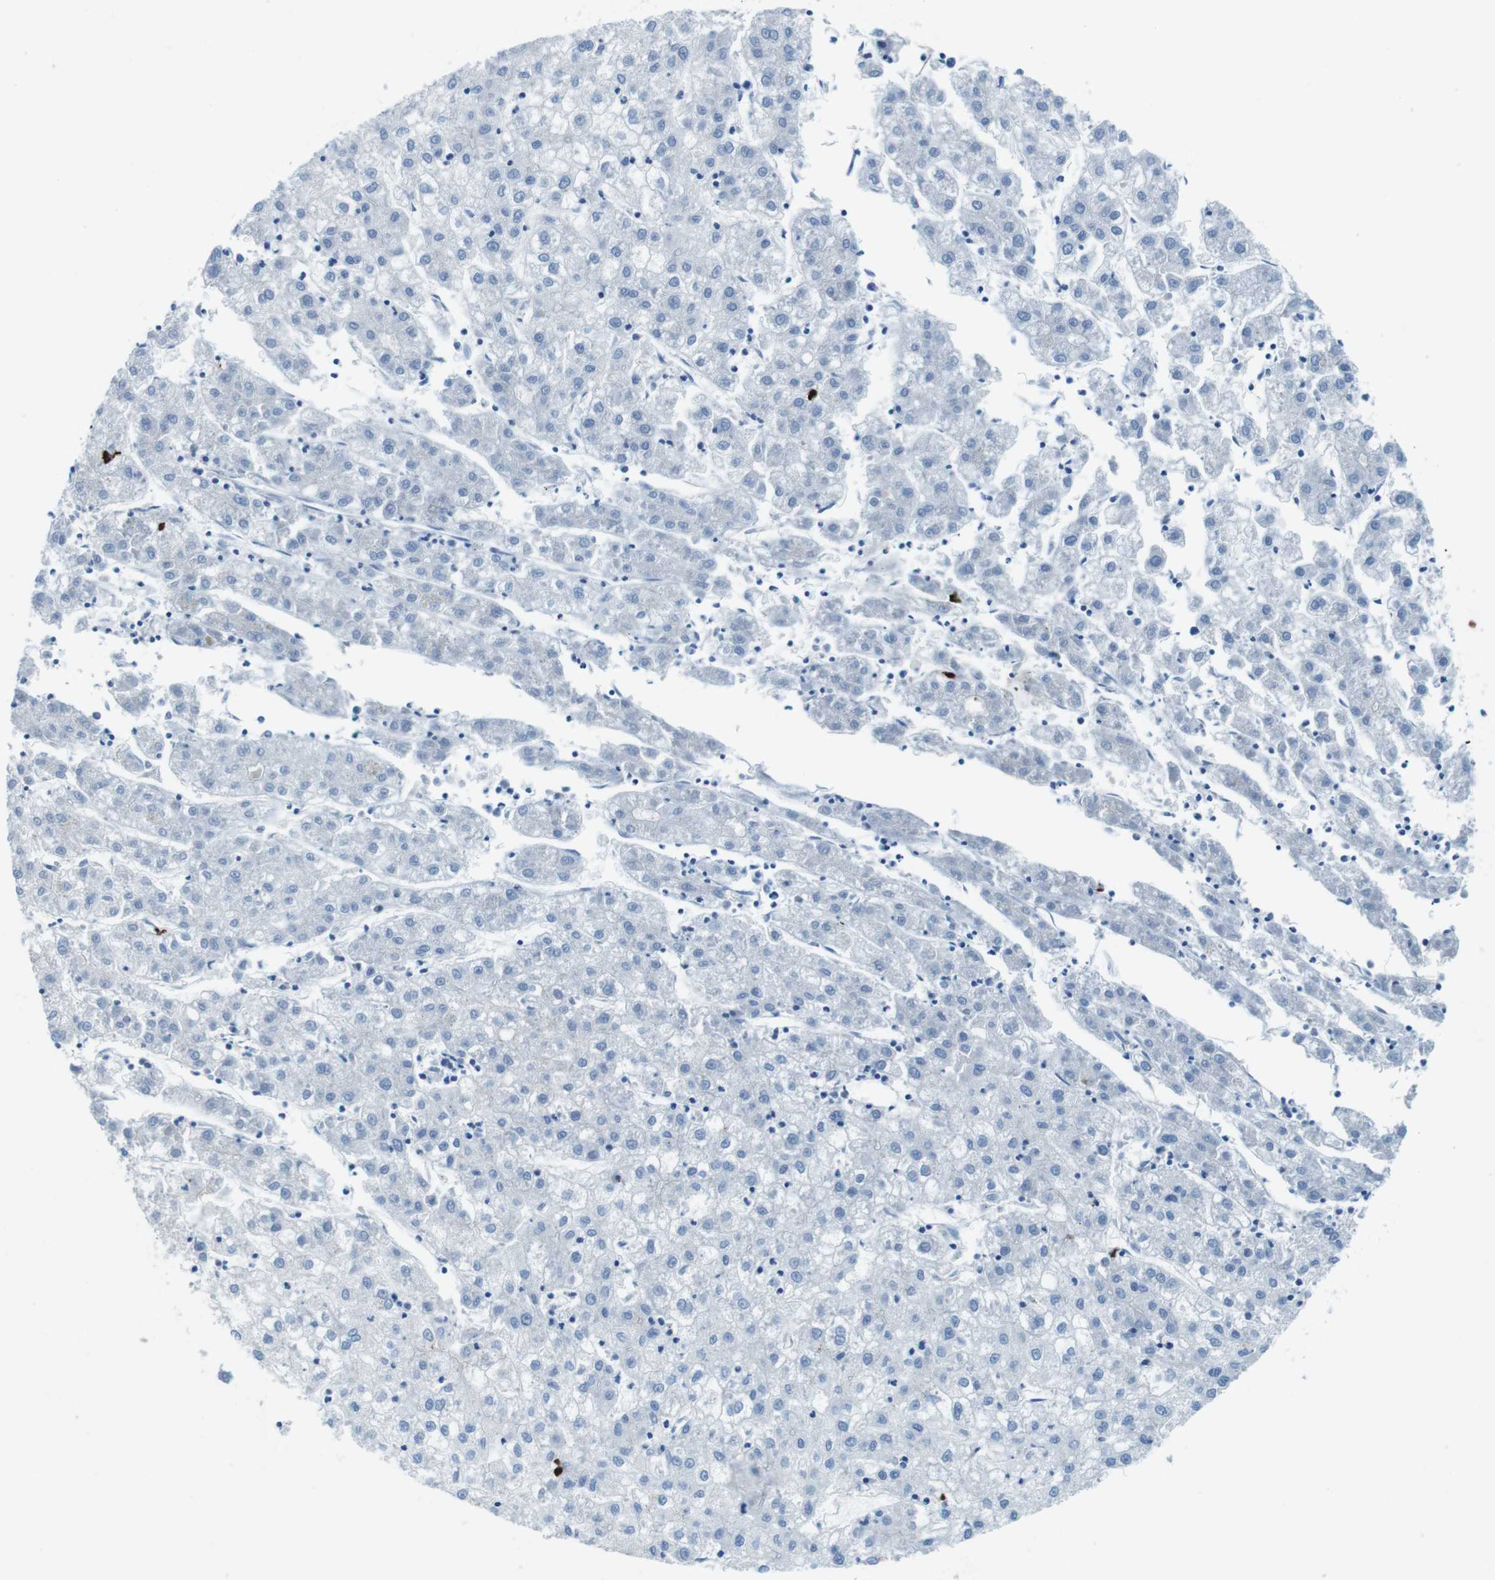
{"staining": {"intensity": "negative", "quantity": "none", "location": "none"}, "tissue": "liver cancer", "cell_type": "Tumor cells", "image_type": "cancer", "snomed": [{"axis": "morphology", "description": "Carcinoma, Hepatocellular, NOS"}, {"axis": "topography", "description": "Liver"}], "caption": "High magnification brightfield microscopy of liver cancer (hepatocellular carcinoma) stained with DAB (brown) and counterstained with hematoxylin (blue): tumor cells show no significant positivity.", "gene": "SLC35A3", "patient": {"sex": "male", "age": 72}}